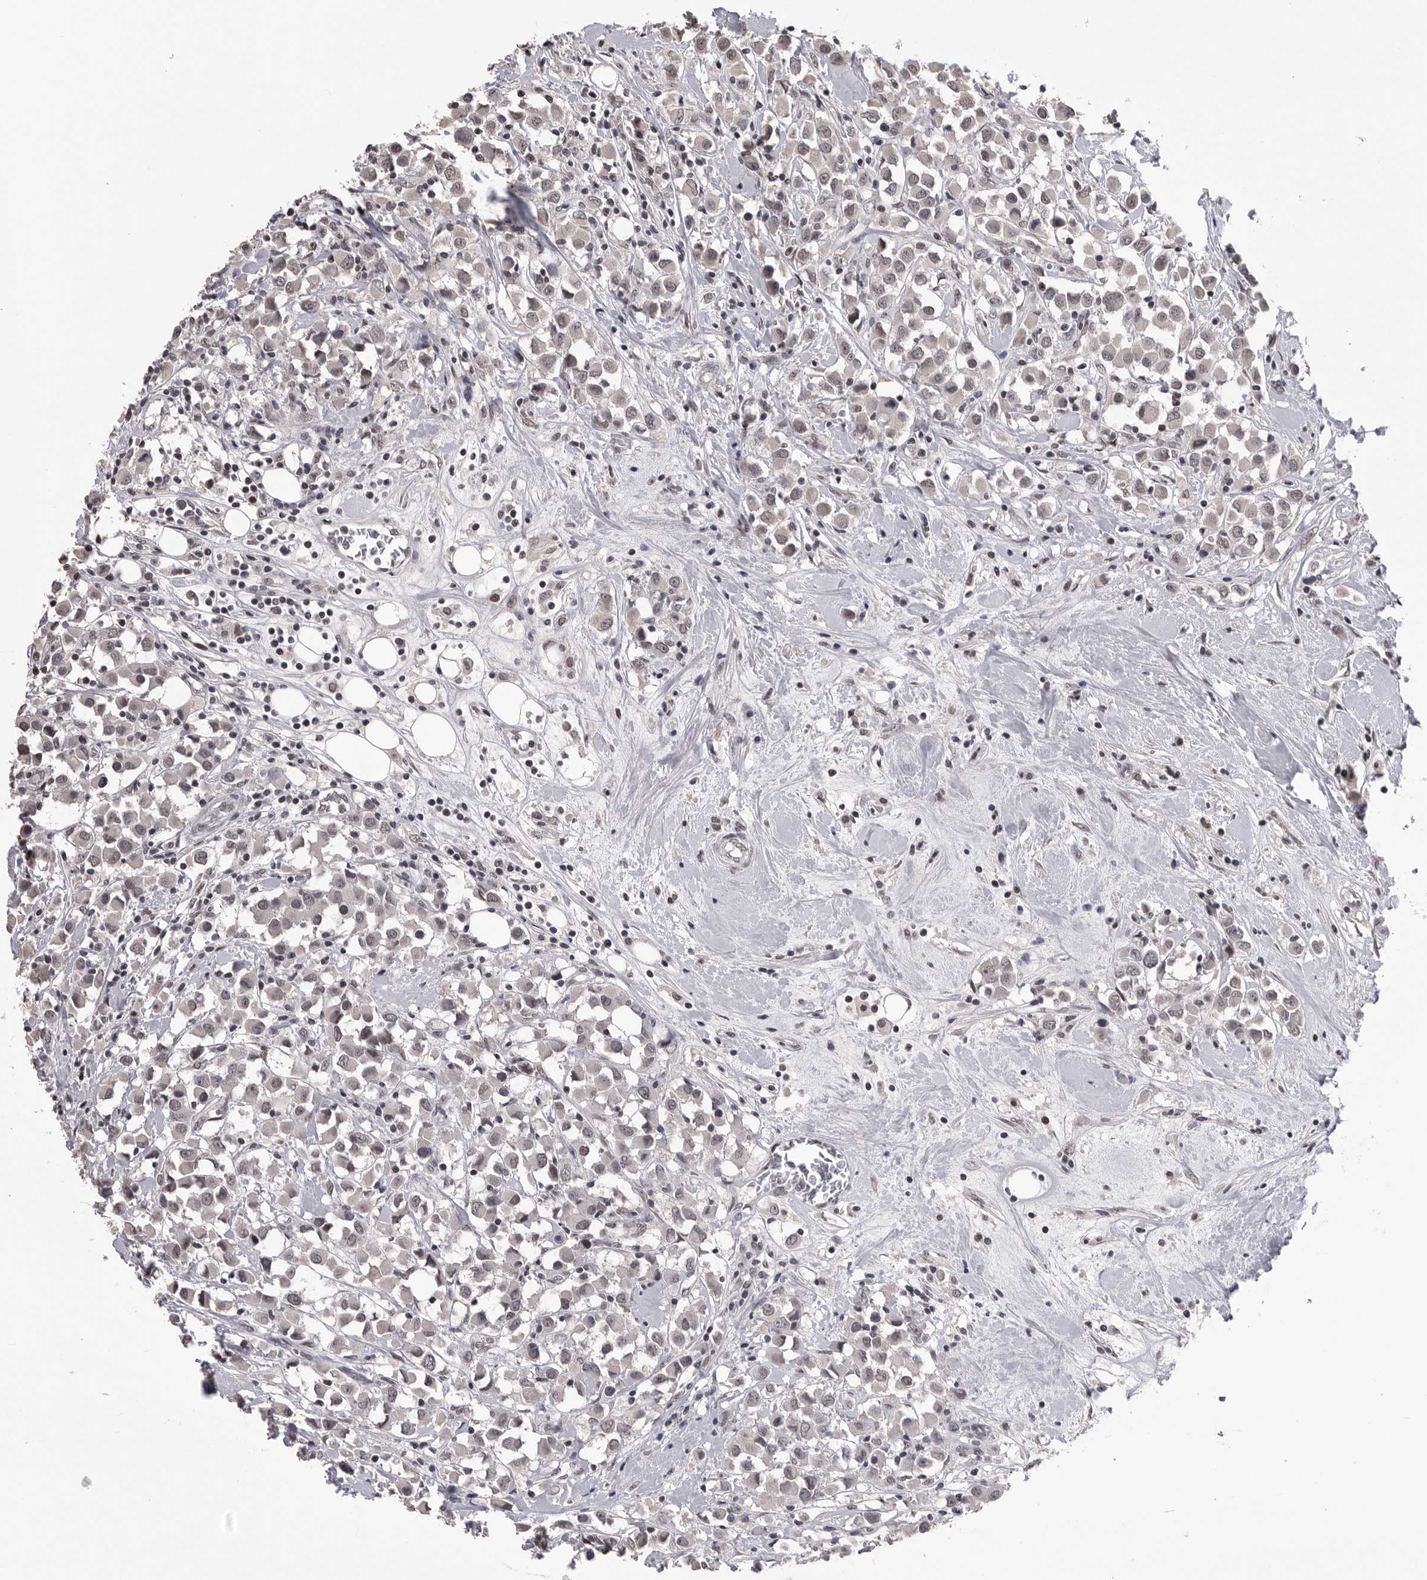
{"staining": {"intensity": "weak", "quantity": "25%-75%", "location": "nuclear"}, "tissue": "breast cancer", "cell_type": "Tumor cells", "image_type": "cancer", "snomed": [{"axis": "morphology", "description": "Duct carcinoma"}, {"axis": "topography", "description": "Breast"}], "caption": "Immunohistochemistry micrograph of neoplastic tissue: human breast invasive ductal carcinoma stained using immunohistochemistry (IHC) reveals low levels of weak protein expression localized specifically in the nuclear of tumor cells, appearing as a nuclear brown color.", "gene": "DLG2", "patient": {"sex": "female", "age": 61}}